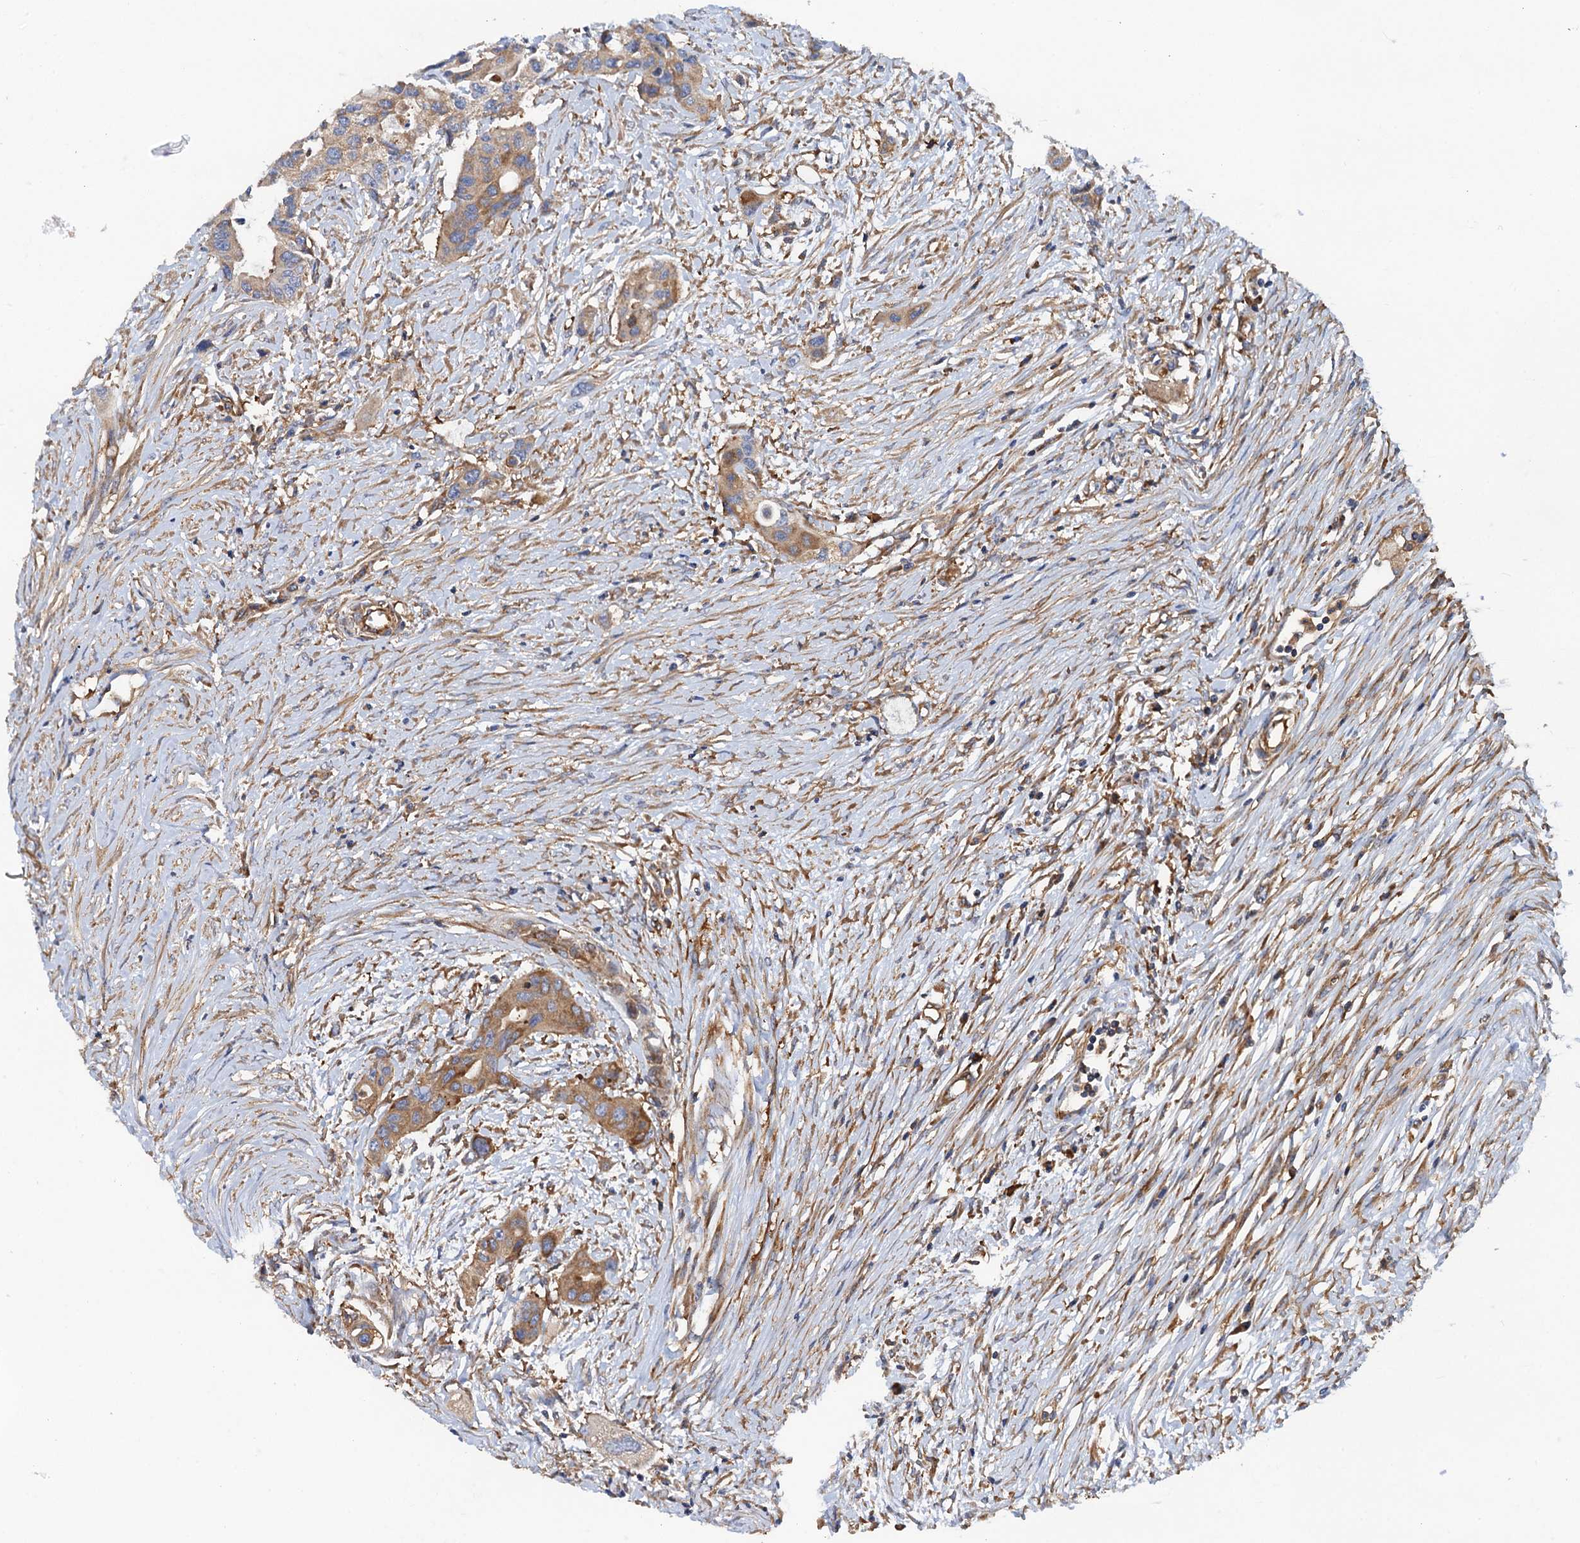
{"staining": {"intensity": "moderate", "quantity": "<25%", "location": "cytoplasmic/membranous"}, "tissue": "colorectal cancer", "cell_type": "Tumor cells", "image_type": "cancer", "snomed": [{"axis": "morphology", "description": "Adenocarcinoma, NOS"}, {"axis": "topography", "description": "Colon"}], "caption": "Approximately <25% of tumor cells in human colorectal adenocarcinoma exhibit moderate cytoplasmic/membranous protein staining as visualized by brown immunohistochemical staining.", "gene": "MRPL48", "patient": {"sex": "male", "age": 77}}